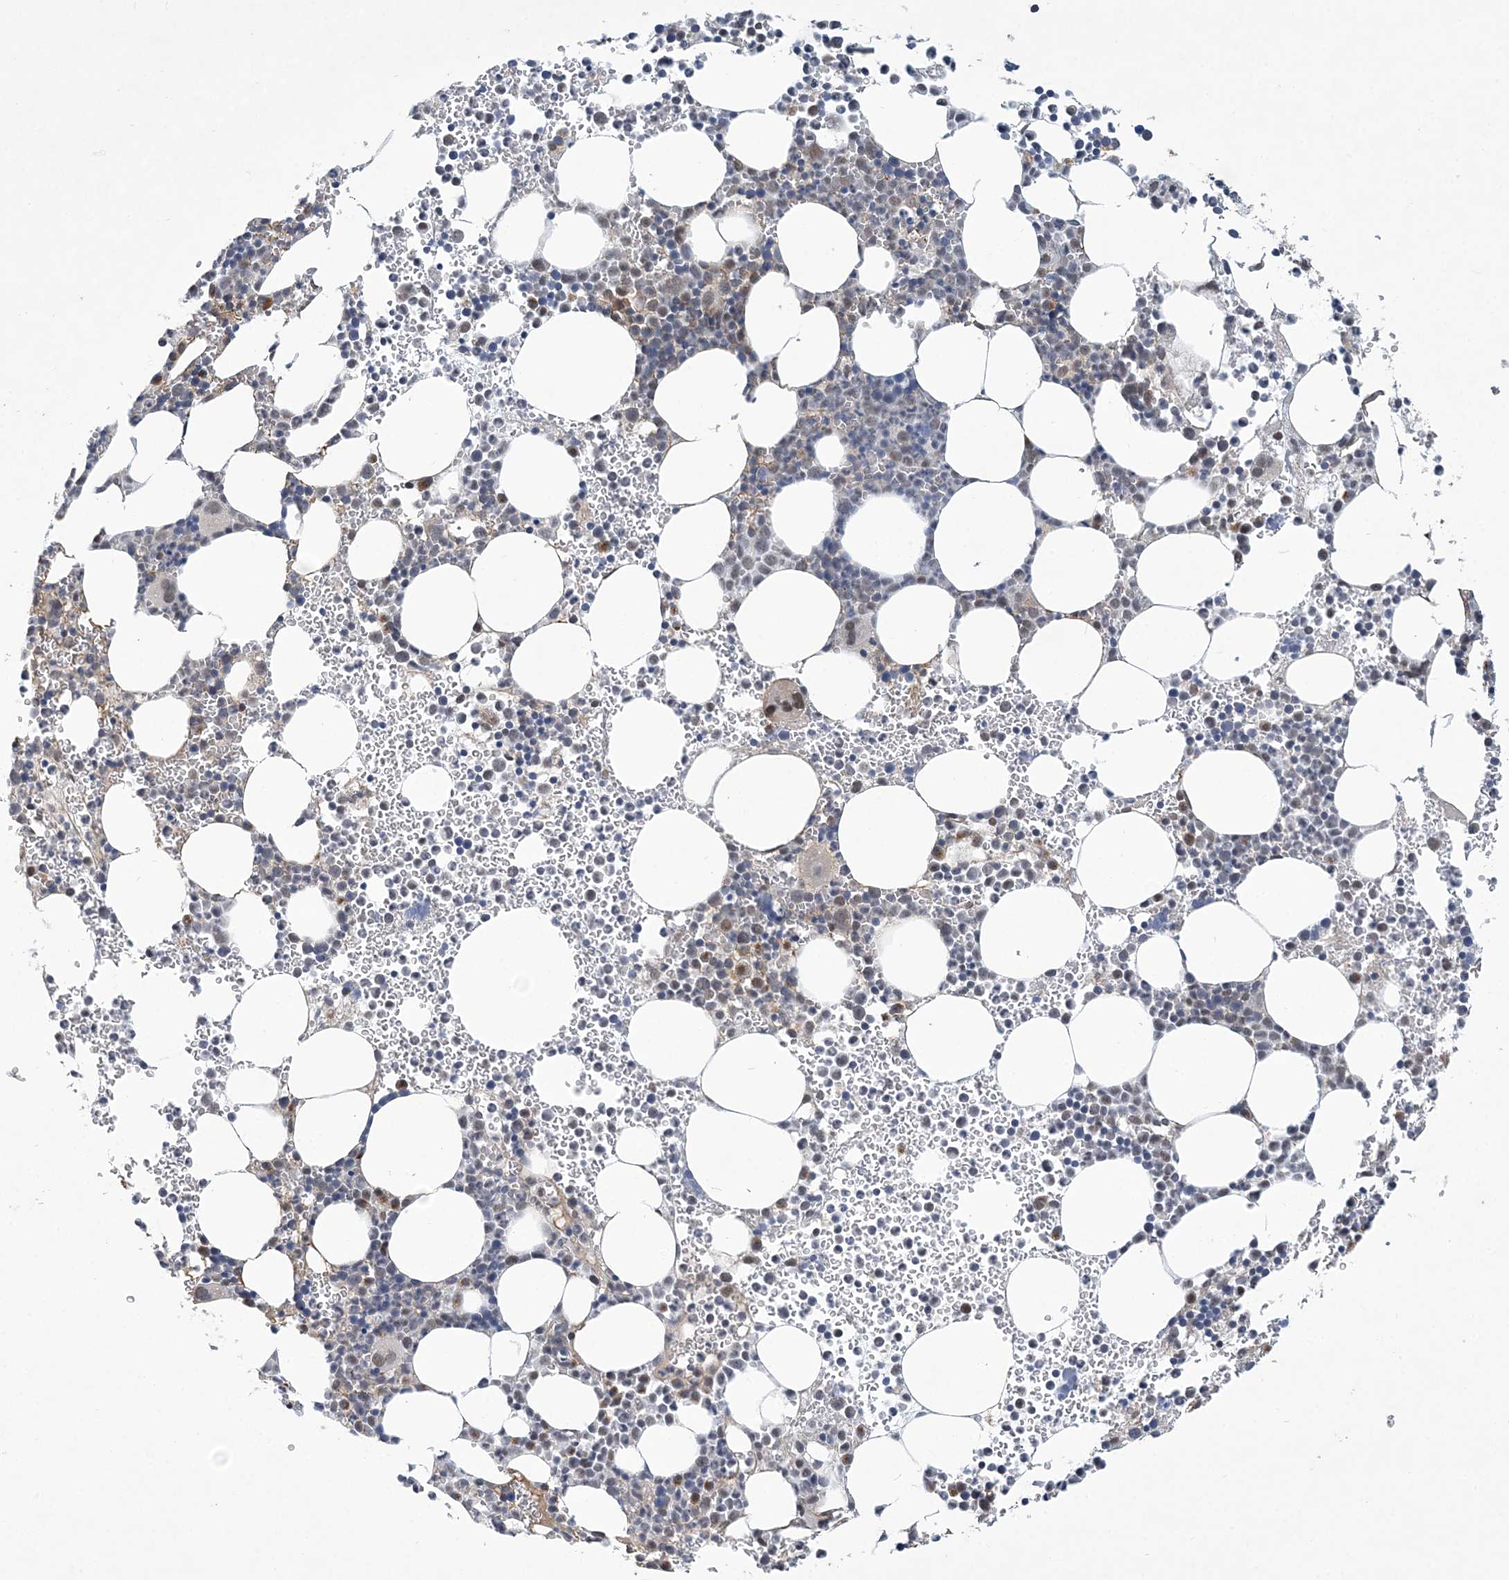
{"staining": {"intensity": "weak", "quantity": "<25%", "location": "nuclear"}, "tissue": "bone marrow", "cell_type": "Hematopoietic cells", "image_type": "normal", "snomed": [{"axis": "morphology", "description": "Normal tissue, NOS"}, {"axis": "topography", "description": "Bone marrow"}], "caption": "Human bone marrow stained for a protein using immunohistochemistry displays no positivity in hematopoietic cells.", "gene": "FAM217A", "patient": {"sex": "female", "age": 78}}